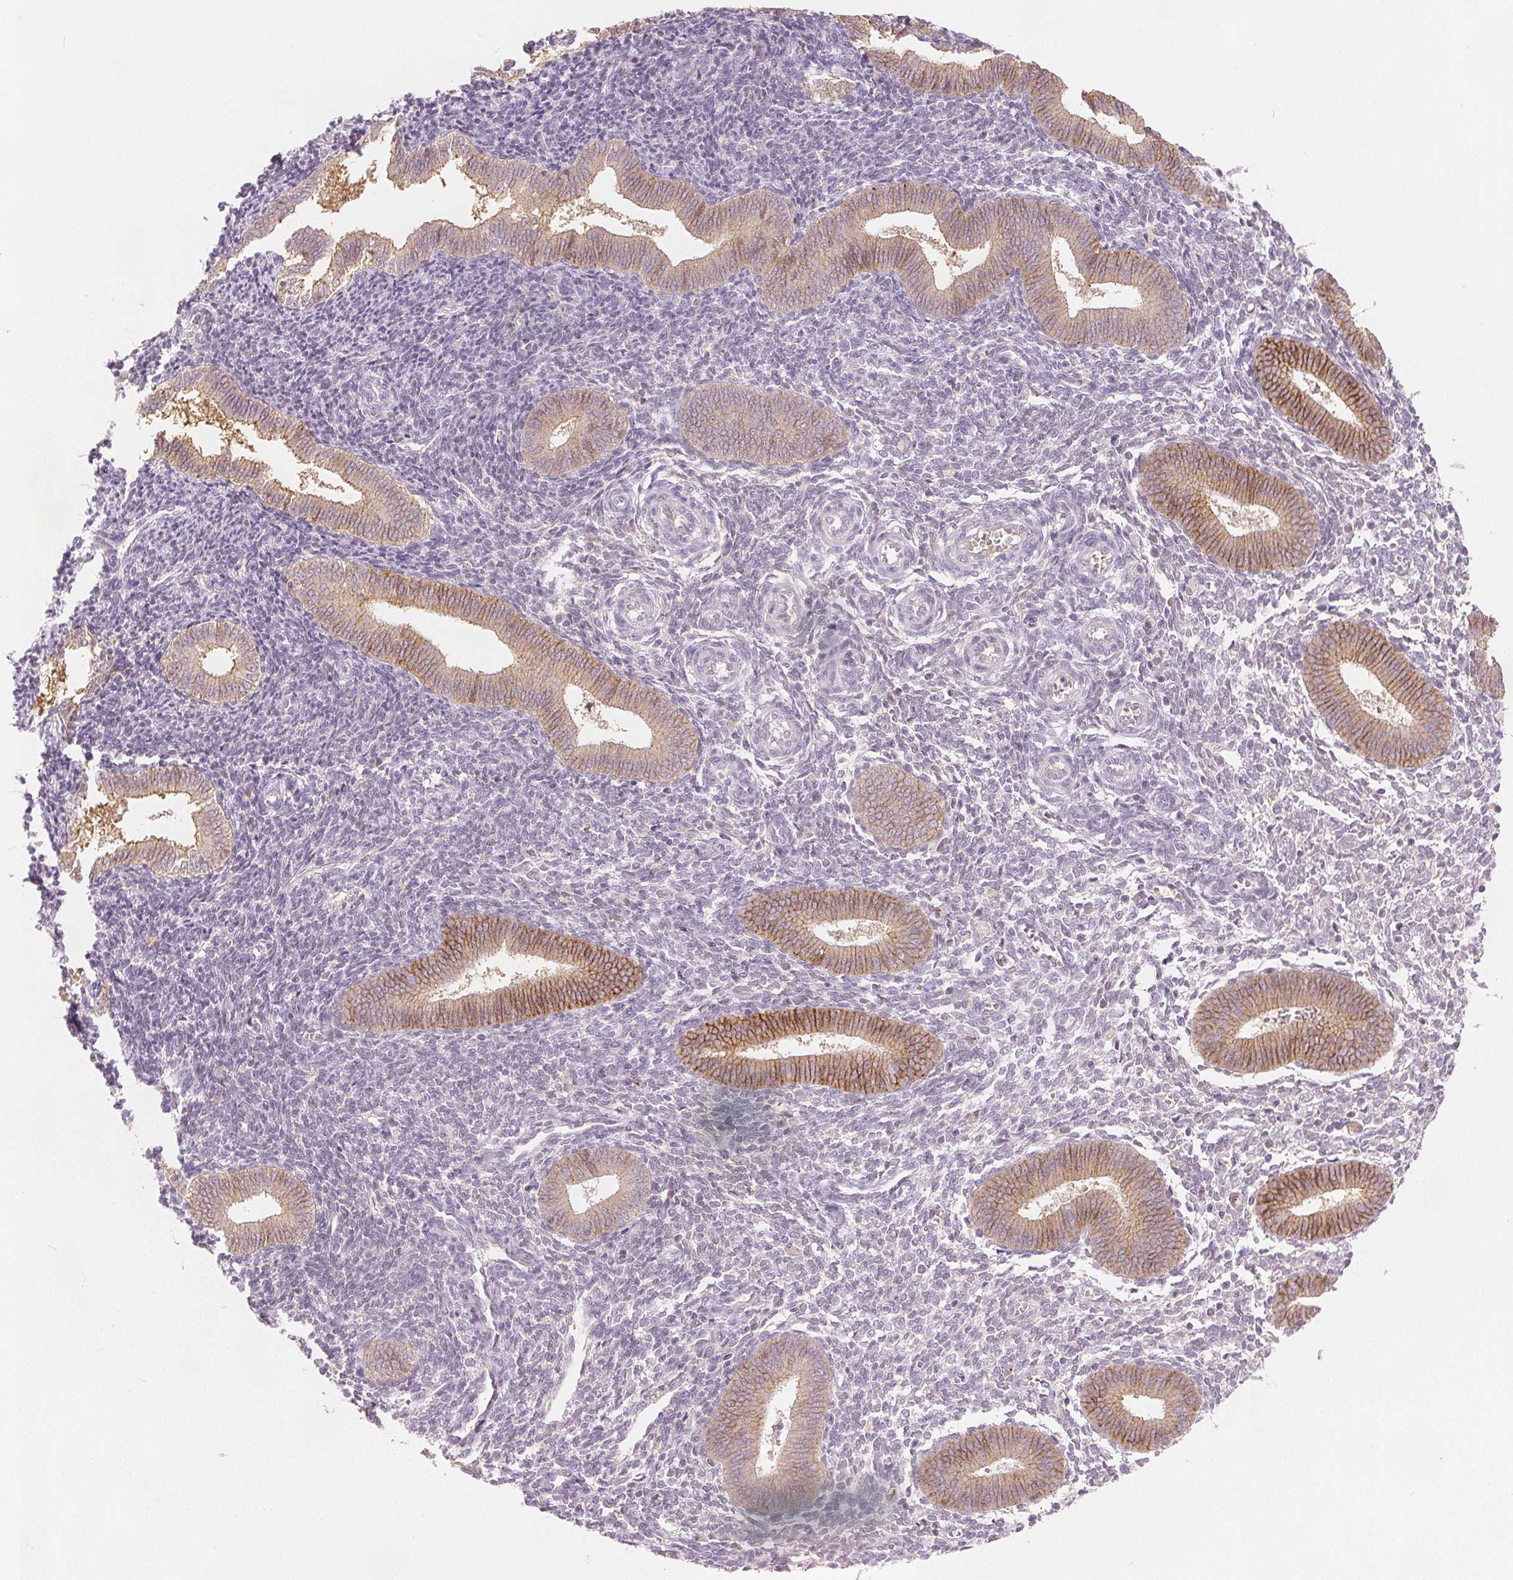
{"staining": {"intensity": "negative", "quantity": "none", "location": "none"}, "tissue": "endometrium", "cell_type": "Cells in endometrial stroma", "image_type": "normal", "snomed": [{"axis": "morphology", "description": "Normal tissue, NOS"}, {"axis": "topography", "description": "Endometrium"}], "caption": "There is no significant positivity in cells in endometrial stroma of endometrium. The staining was performed using DAB to visualize the protein expression in brown, while the nuclei were stained in blue with hematoxylin (Magnification: 20x).", "gene": "CA12", "patient": {"sex": "female", "age": 25}}